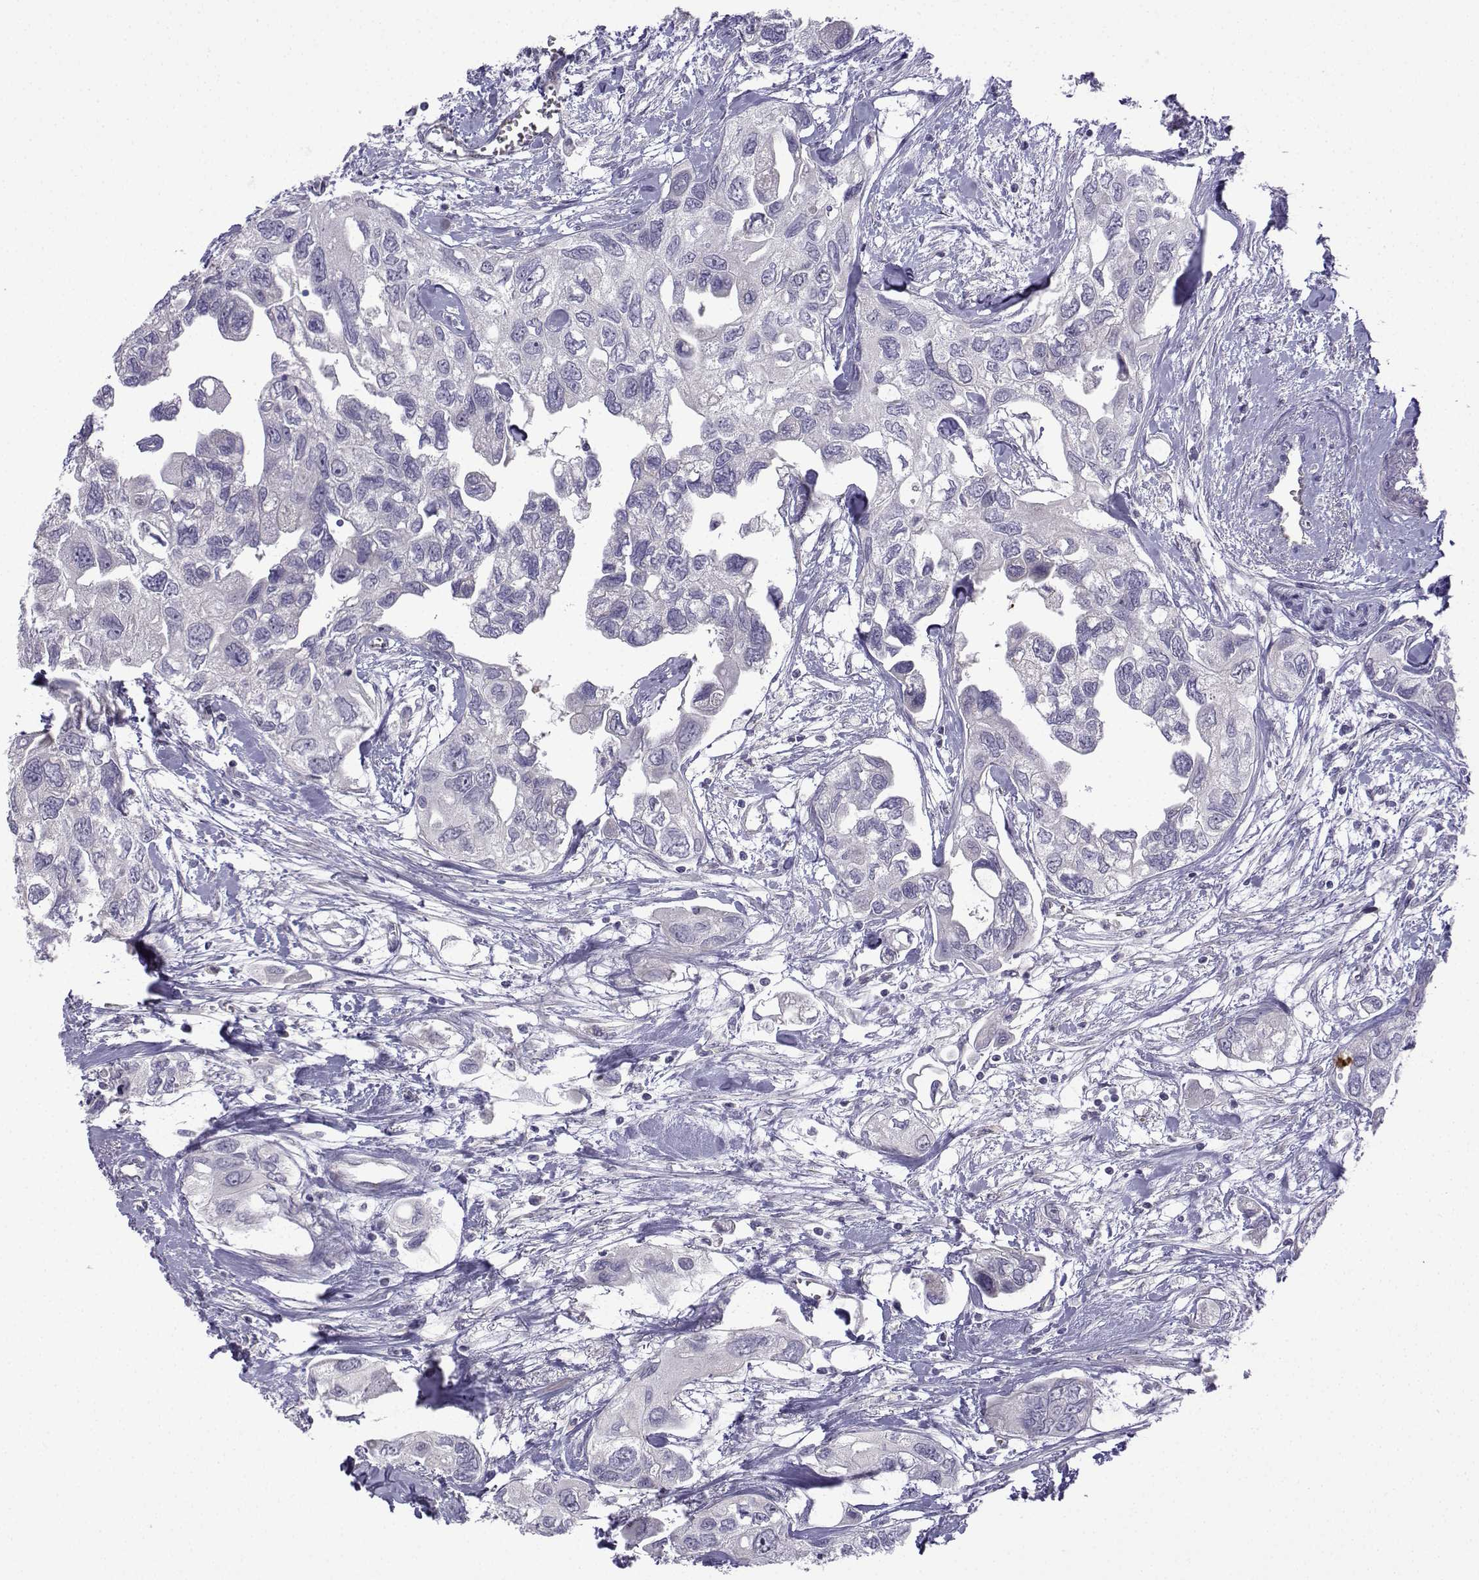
{"staining": {"intensity": "negative", "quantity": "none", "location": "none"}, "tissue": "urothelial cancer", "cell_type": "Tumor cells", "image_type": "cancer", "snomed": [{"axis": "morphology", "description": "Urothelial carcinoma, High grade"}, {"axis": "topography", "description": "Urinary bladder"}], "caption": "Tumor cells are negative for protein expression in human urothelial cancer.", "gene": "SPACA7", "patient": {"sex": "male", "age": 59}}